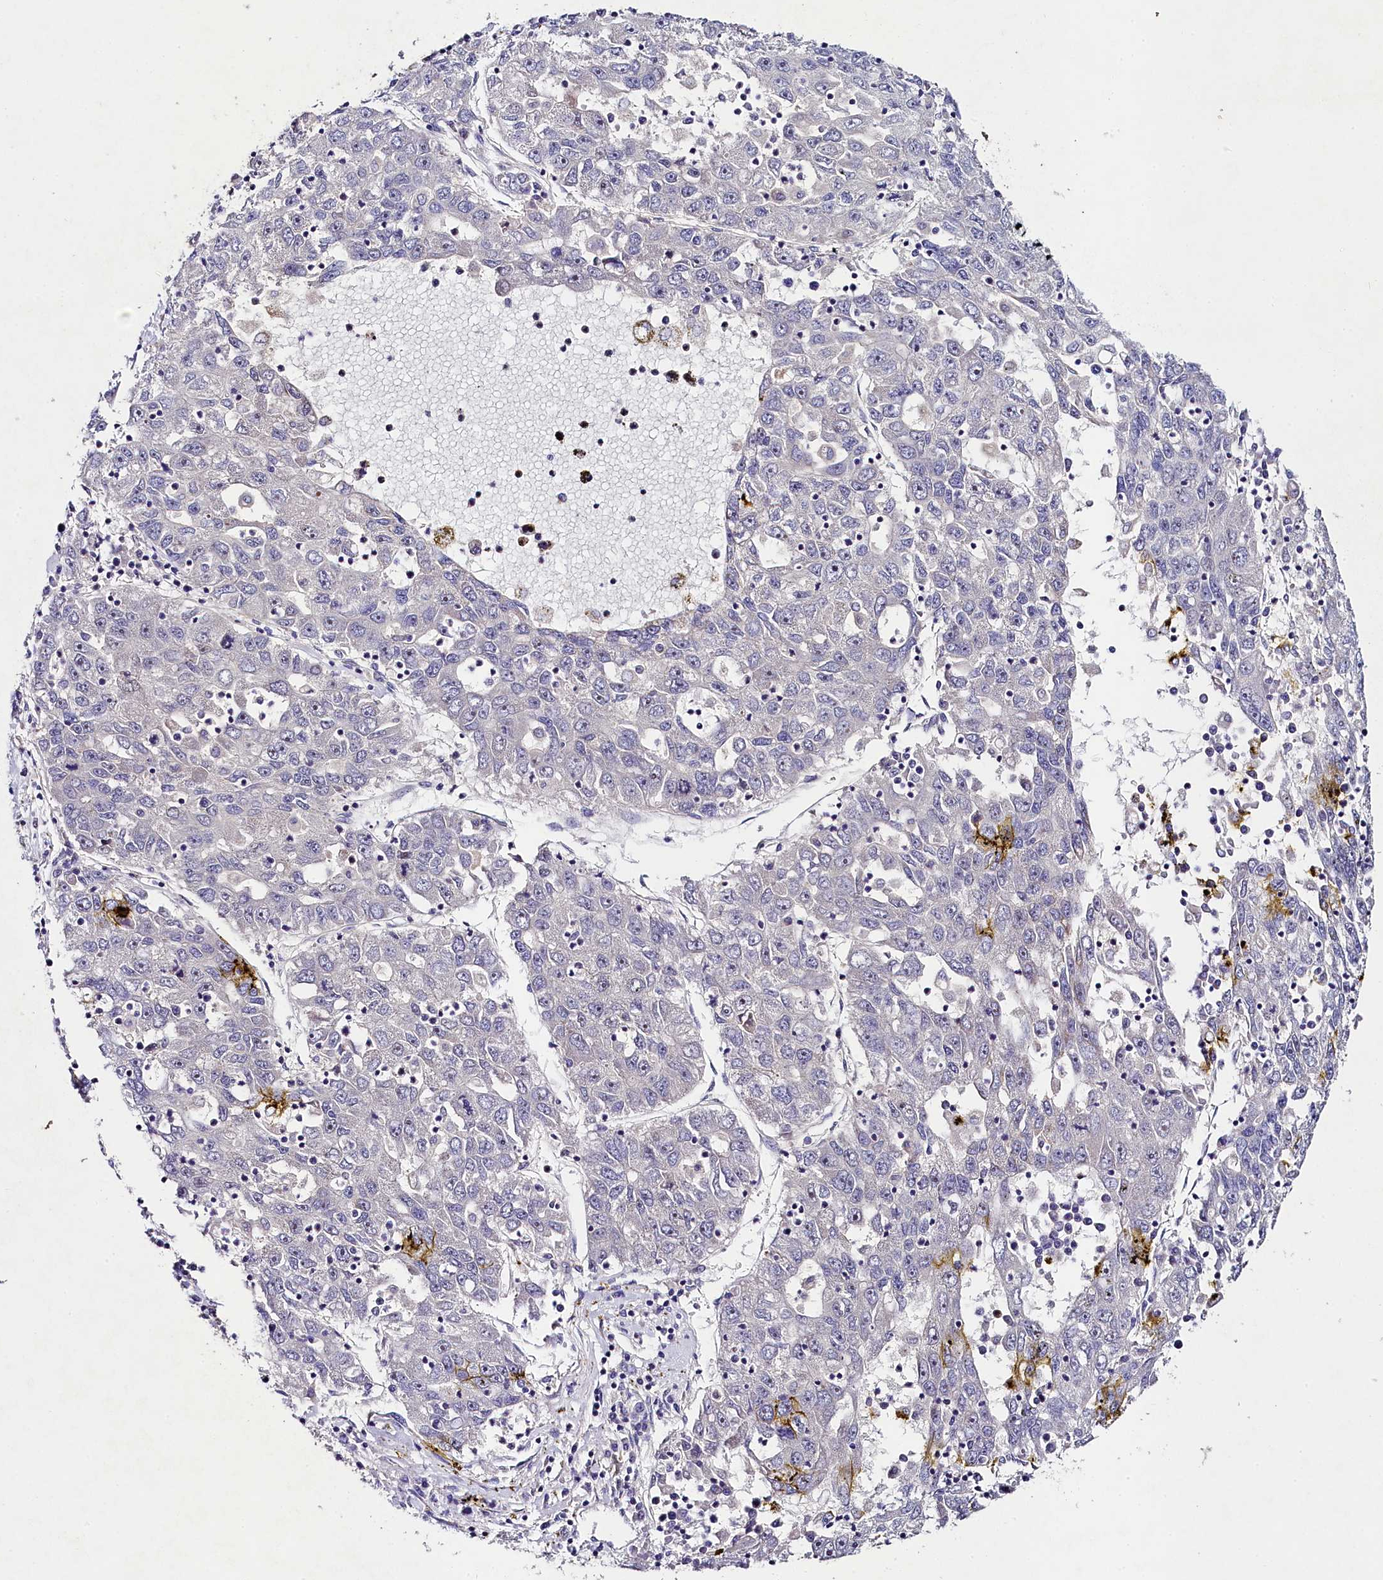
{"staining": {"intensity": "negative", "quantity": "none", "location": "none"}, "tissue": "liver cancer", "cell_type": "Tumor cells", "image_type": "cancer", "snomed": [{"axis": "morphology", "description": "Carcinoma, Hepatocellular, NOS"}, {"axis": "topography", "description": "Liver"}], "caption": "Tumor cells are negative for brown protein staining in liver cancer (hepatocellular carcinoma).", "gene": "FXYD6", "patient": {"sex": "male", "age": 49}}